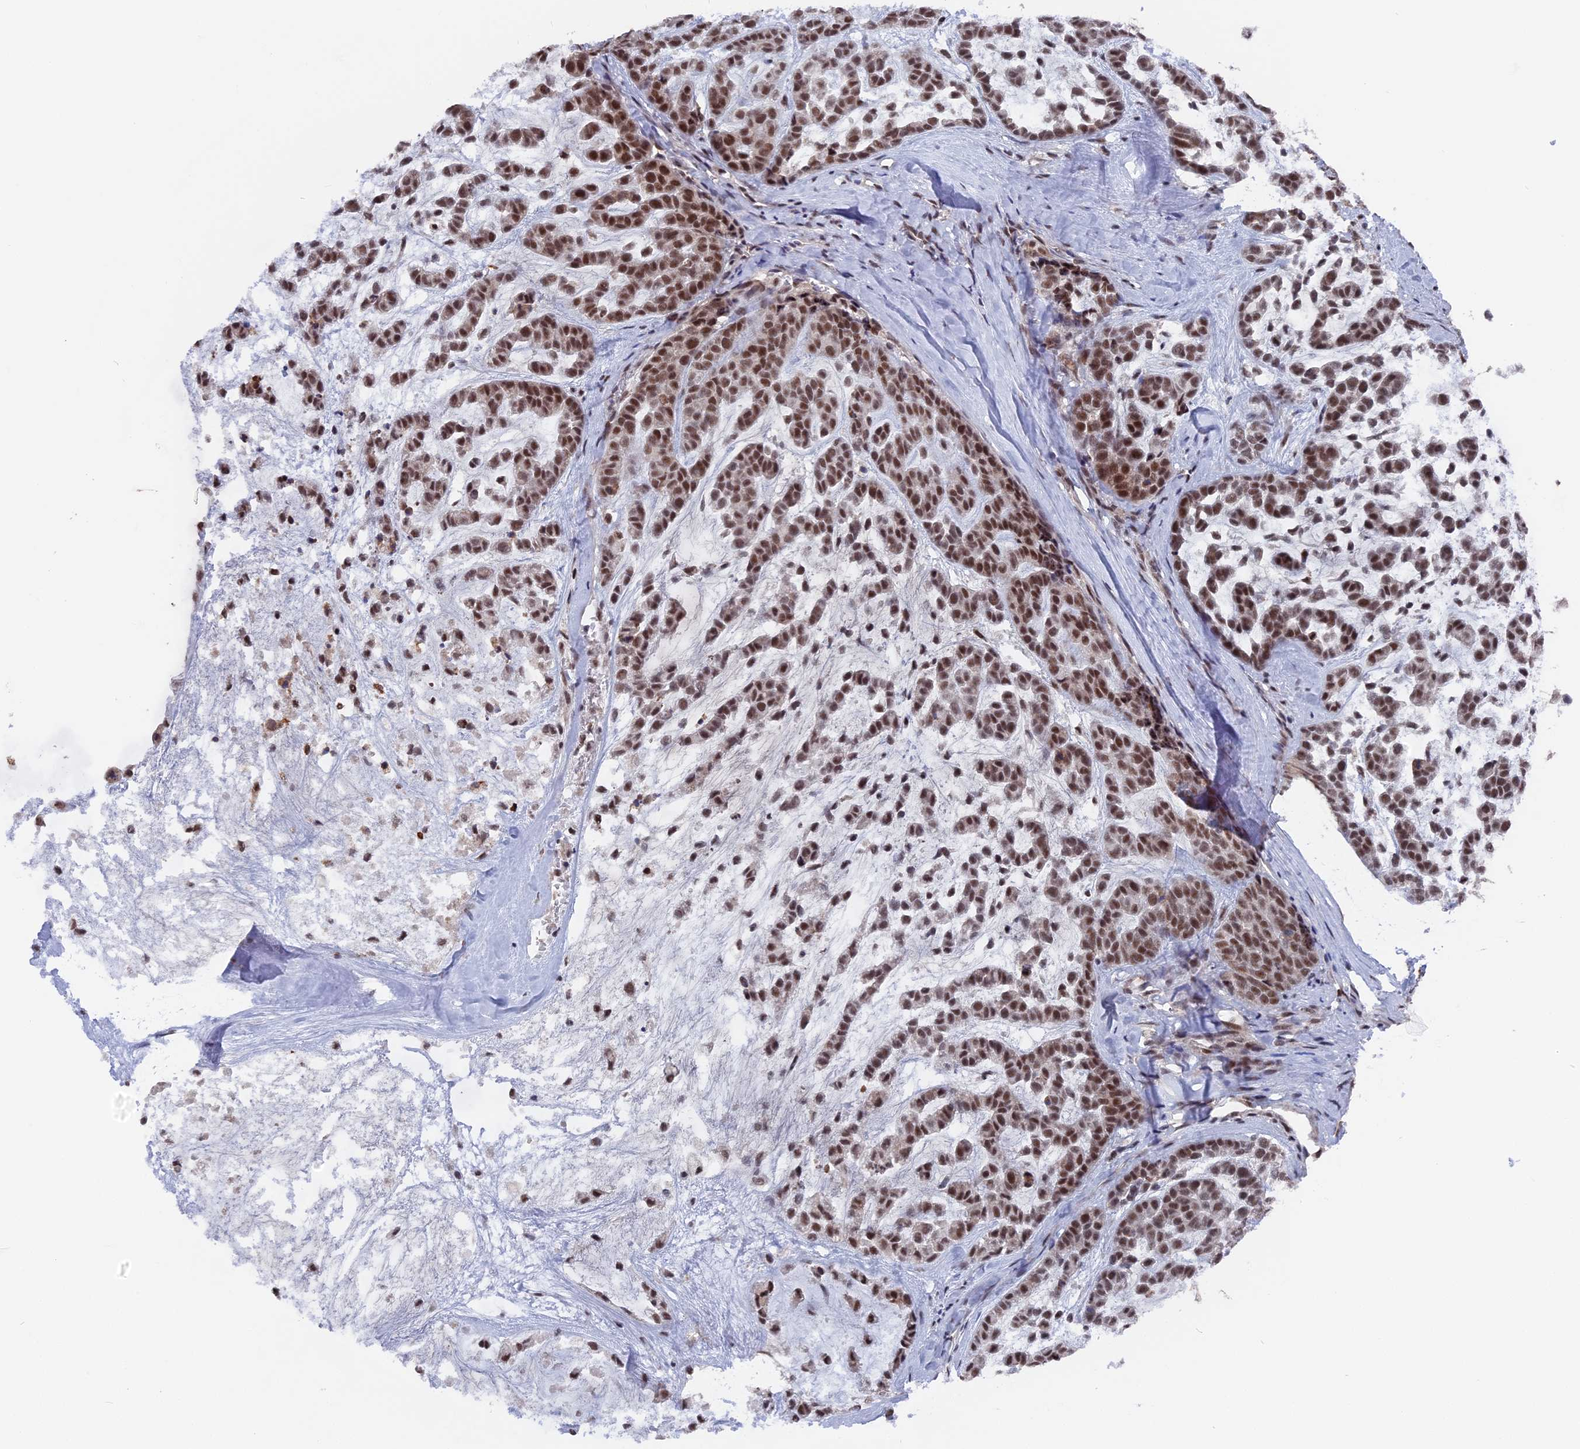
{"staining": {"intensity": "moderate", "quantity": ">75%", "location": "nuclear"}, "tissue": "head and neck cancer", "cell_type": "Tumor cells", "image_type": "cancer", "snomed": [{"axis": "morphology", "description": "Adenocarcinoma, NOS"}, {"axis": "morphology", "description": "Adenoma, NOS"}, {"axis": "topography", "description": "Head-Neck"}], "caption": "The micrograph shows immunohistochemical staining of head and neck cancer (adenocarcinoma). There is moderate nuclear positivity is seen in approximately >75% of tumor cells.", "gene": "SF3A2", "patient": {"sex": "female", "age": 55}}